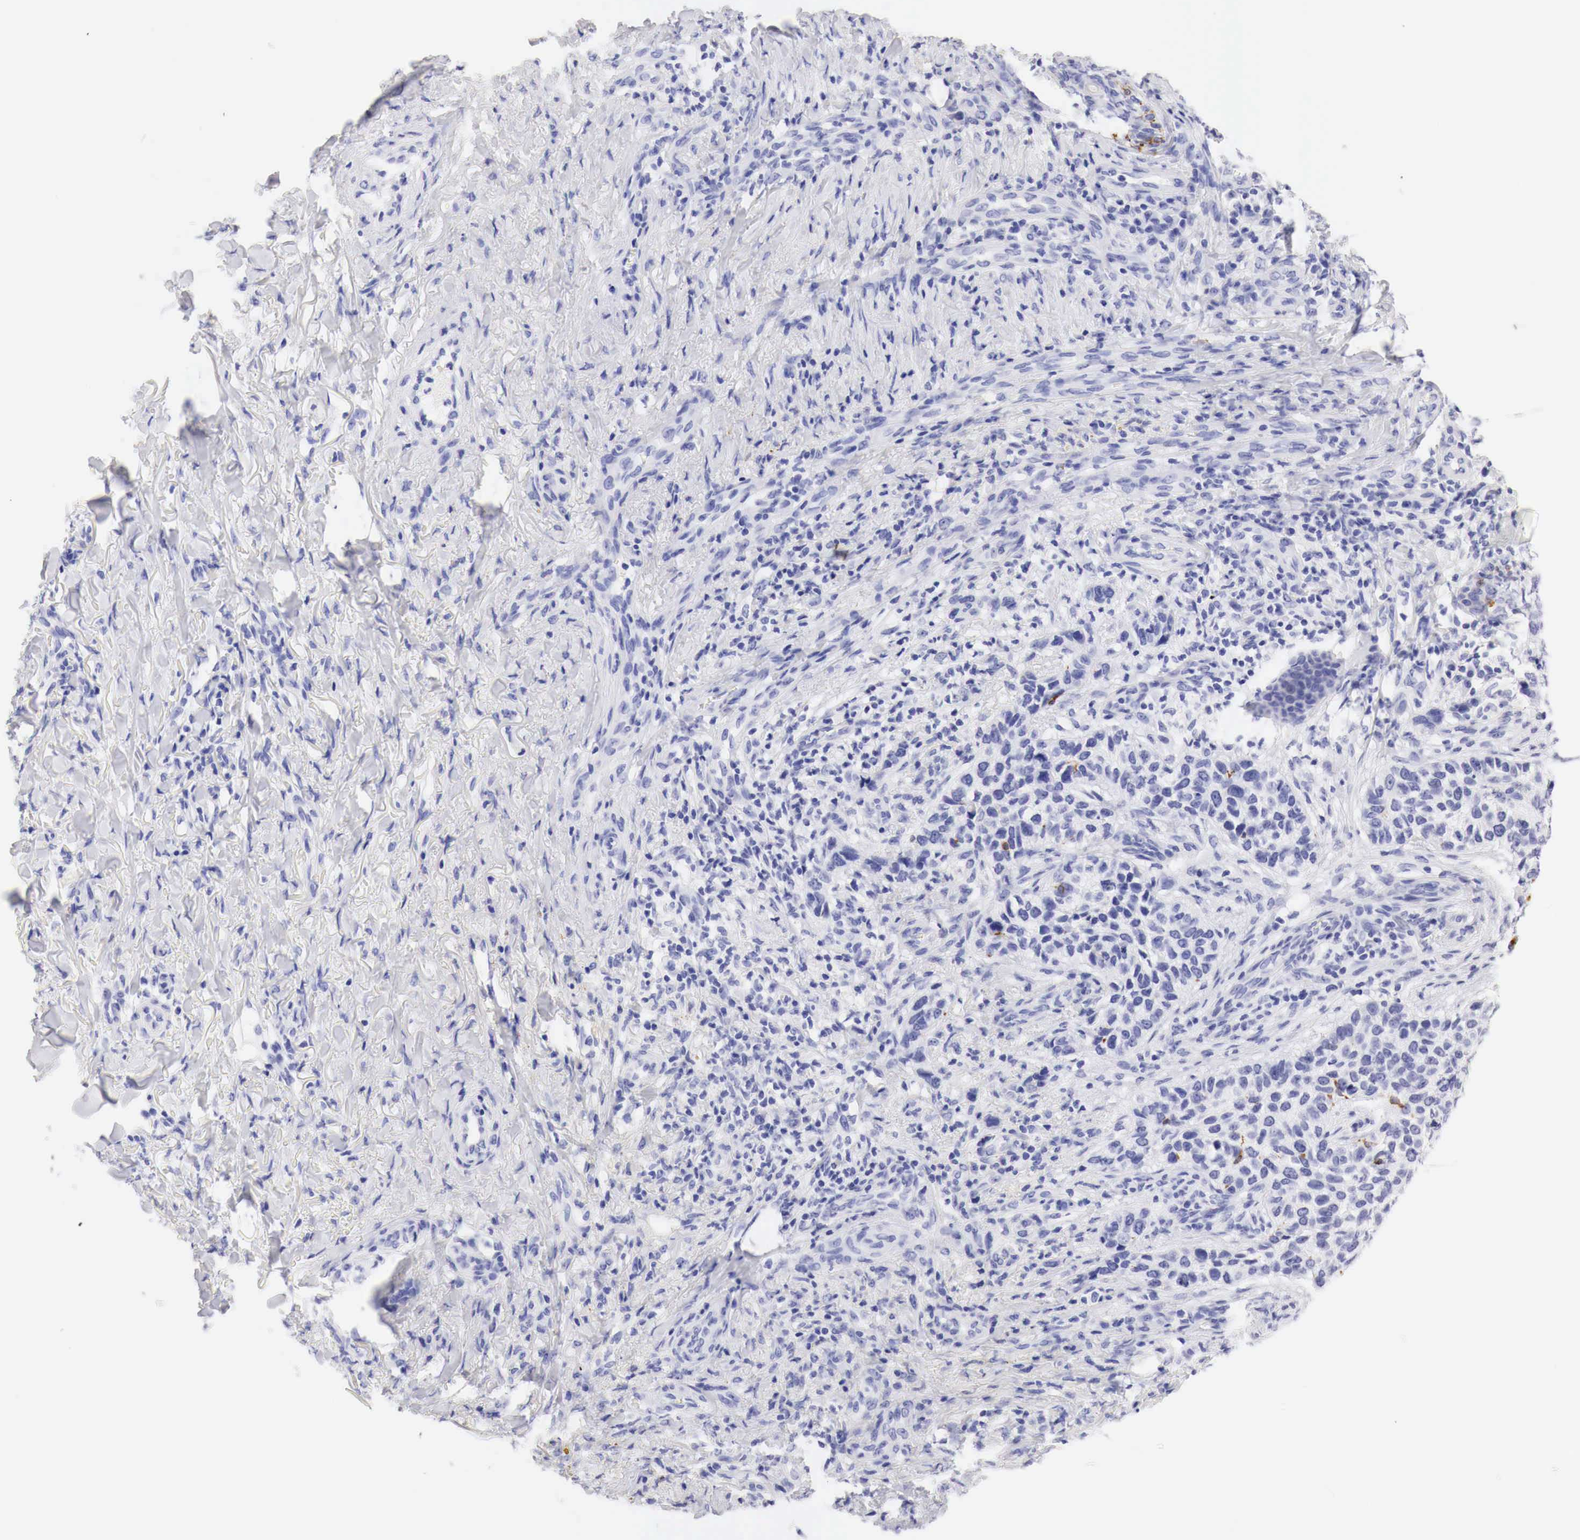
{"staining": {"intensity": "negative", "quantity": "none", "location": "none"}, "tissue": "skin cancer", "cell_type": "Tumor cells", "image_type": "cancer", "snomed": [{"axis": "morphology", "description": "Normal tissue, NOS"}, {"axis": "morphology", "description": "Basal cell carcinoma"}, {"axis": "topography", "description": "Skin"}], "caption": "A micrograph of human skin basal cell carcinoma is negative for staining in tumor cells.", "gene": "TYR", "patient": {"sex": "male", "age": 81}}